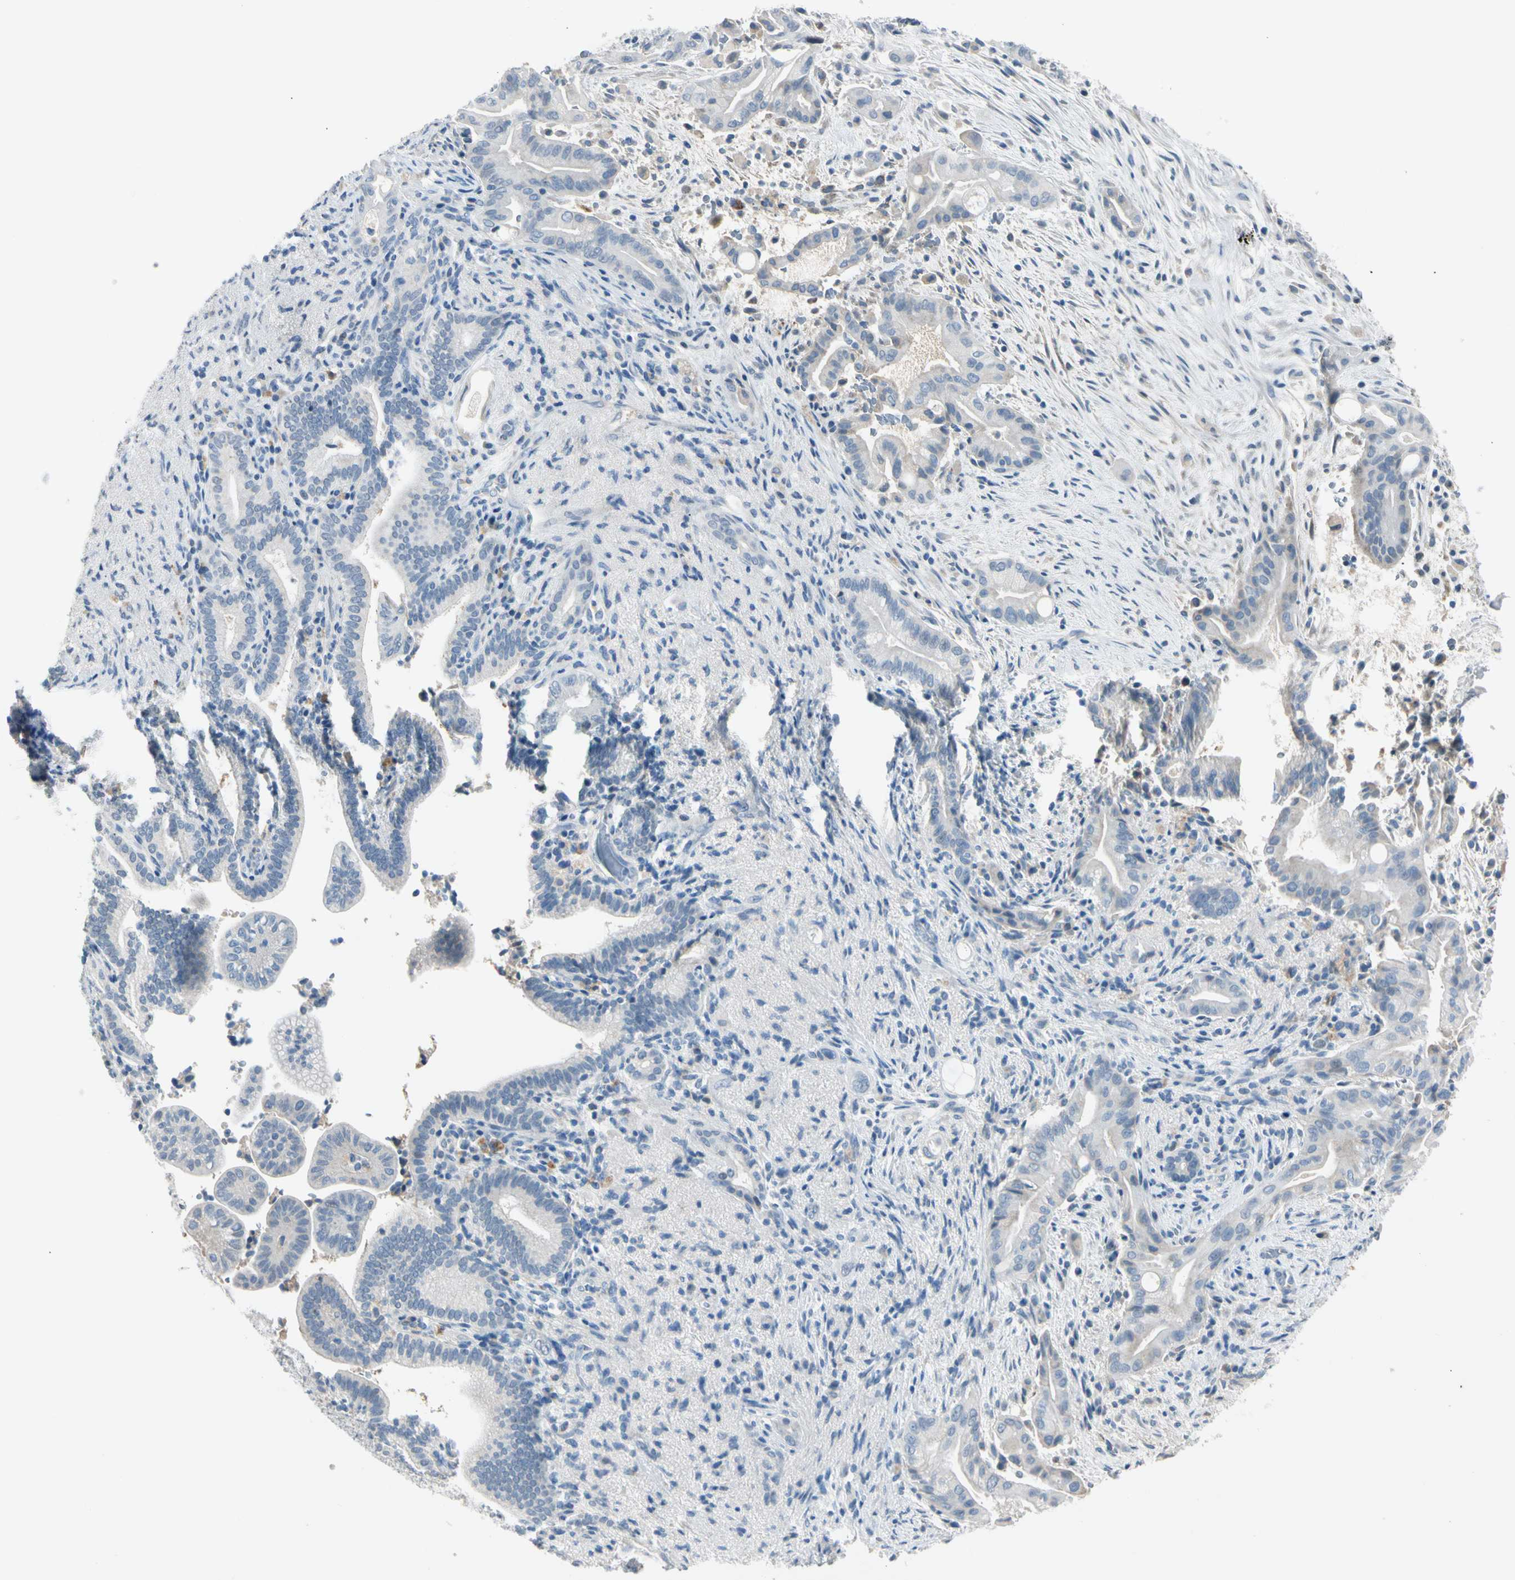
{"staining": {"intensity": "negative", "quantity": "none", "location": "none"}, "tissue": "liver cancer", "cell_type": "Tumor cells", "image_type": "cancer", "snomed": [{"axis": "morphology", "description": "Cholangiocarcinoma"}, {"axis": "topography", "description": "Liver"}], "caption": "Immunohistochemistry (IHC) photomicrograph of neoplastic tissue: human liver cholangiocarcinoma stained with DAB (3,3'-diaminobenzidine) demonstrates no significant protein positivity in tumor cells.", "gene": "SERPIND1", "patient": {"sex": "female", "age": 68}}